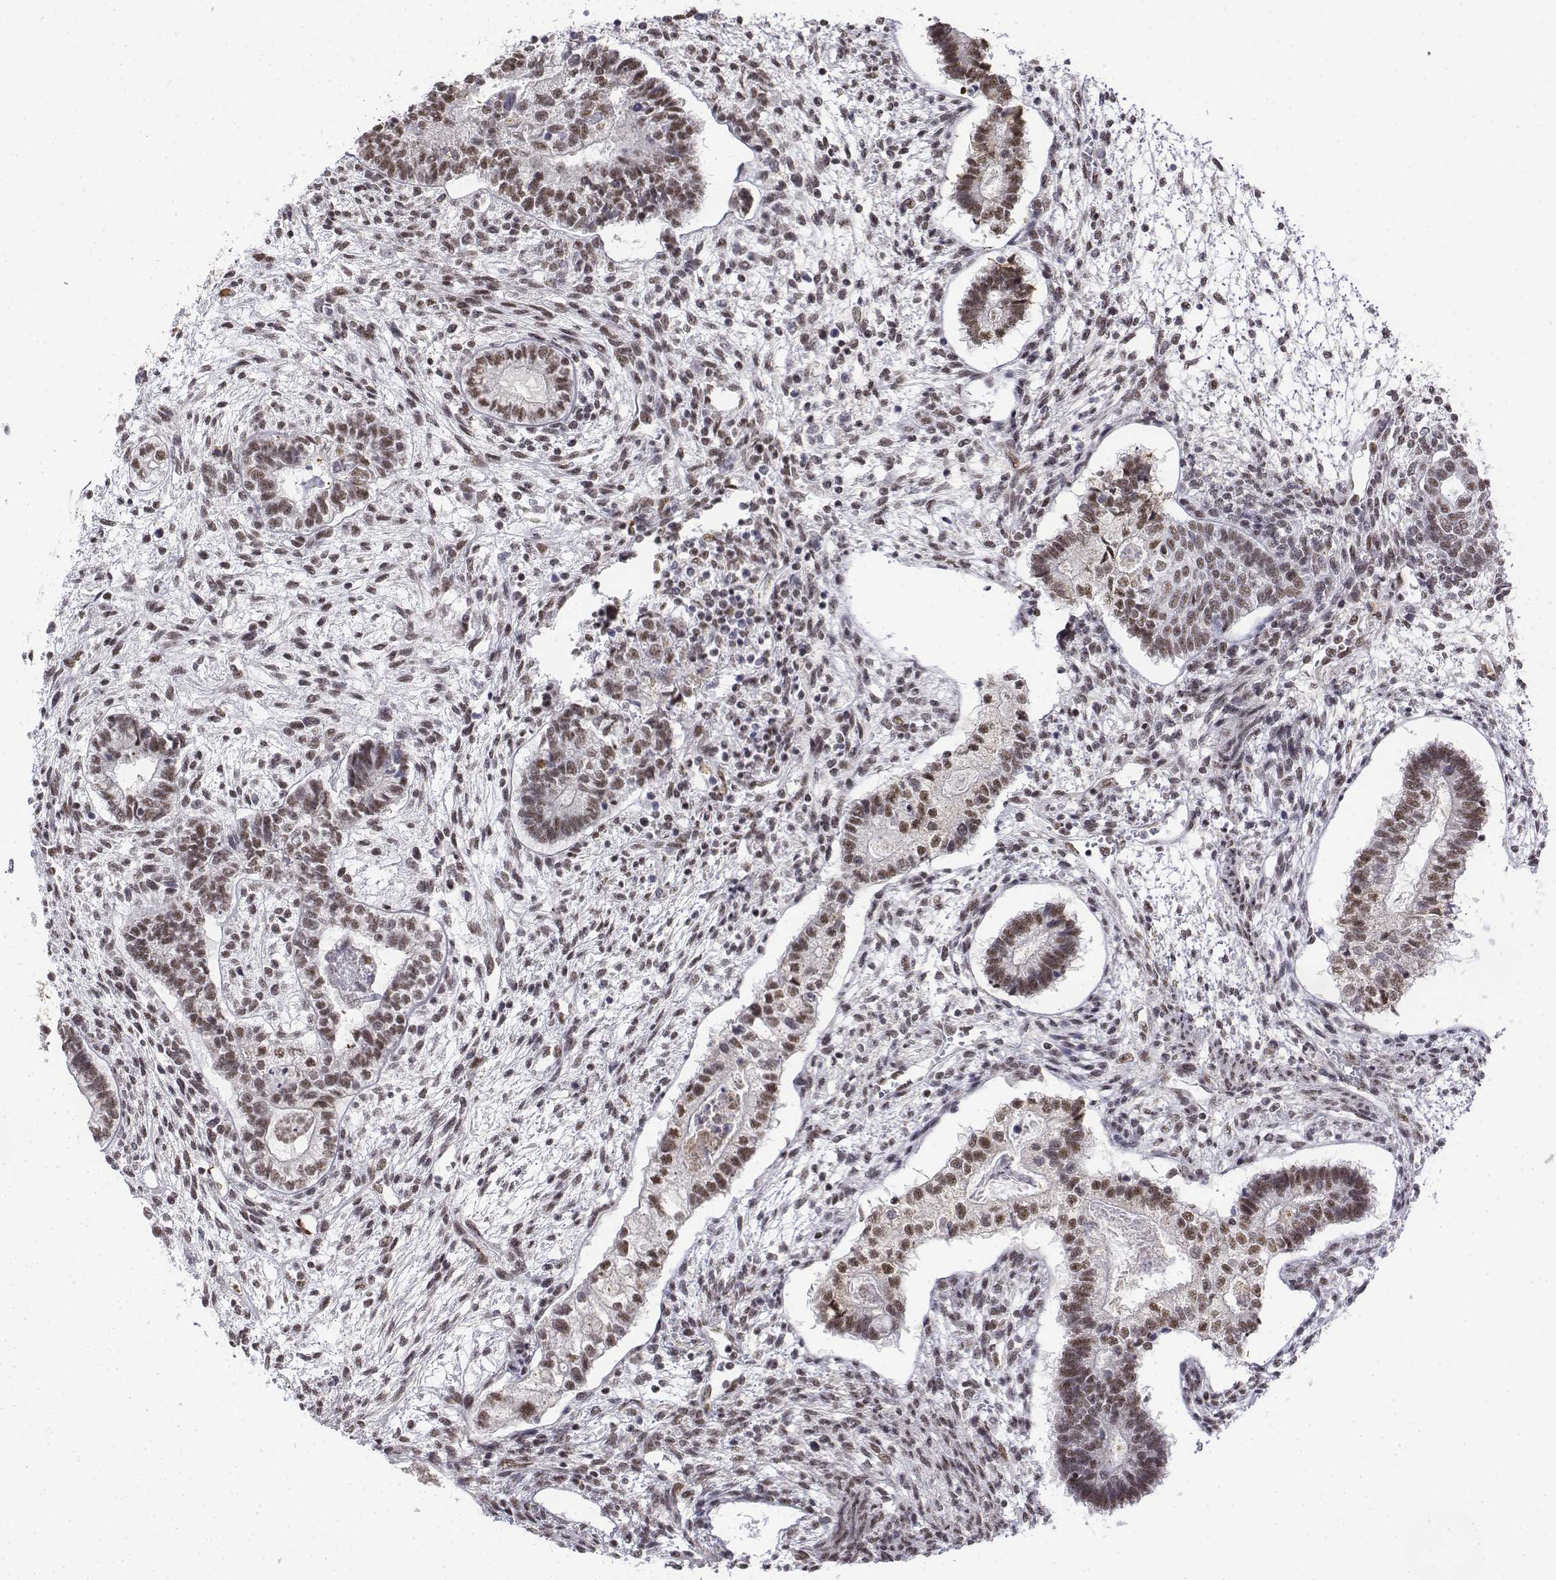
{"staining": {"intensity": "moderate", "quantity": ">75%", "location": "nuclear"}, "tissue": "testis cancer", "cell_type": "Tumor cells", "image_type": "cancer", "snomed": [{"axis": "morphology", "description": "Carcinoma, Embryonal, NOS"}, {"axis": "topography", "description": "Testis"}], "caption": "IHC micrograph of testis cancer (embryonal carcinoma) stained for a protein (brown), which reveals medium levels of moderate nuclear positivity in approximately >75% of tumor cells.", "gene": "SETD1A", "patient": {"sex": "male", "age": 37}}